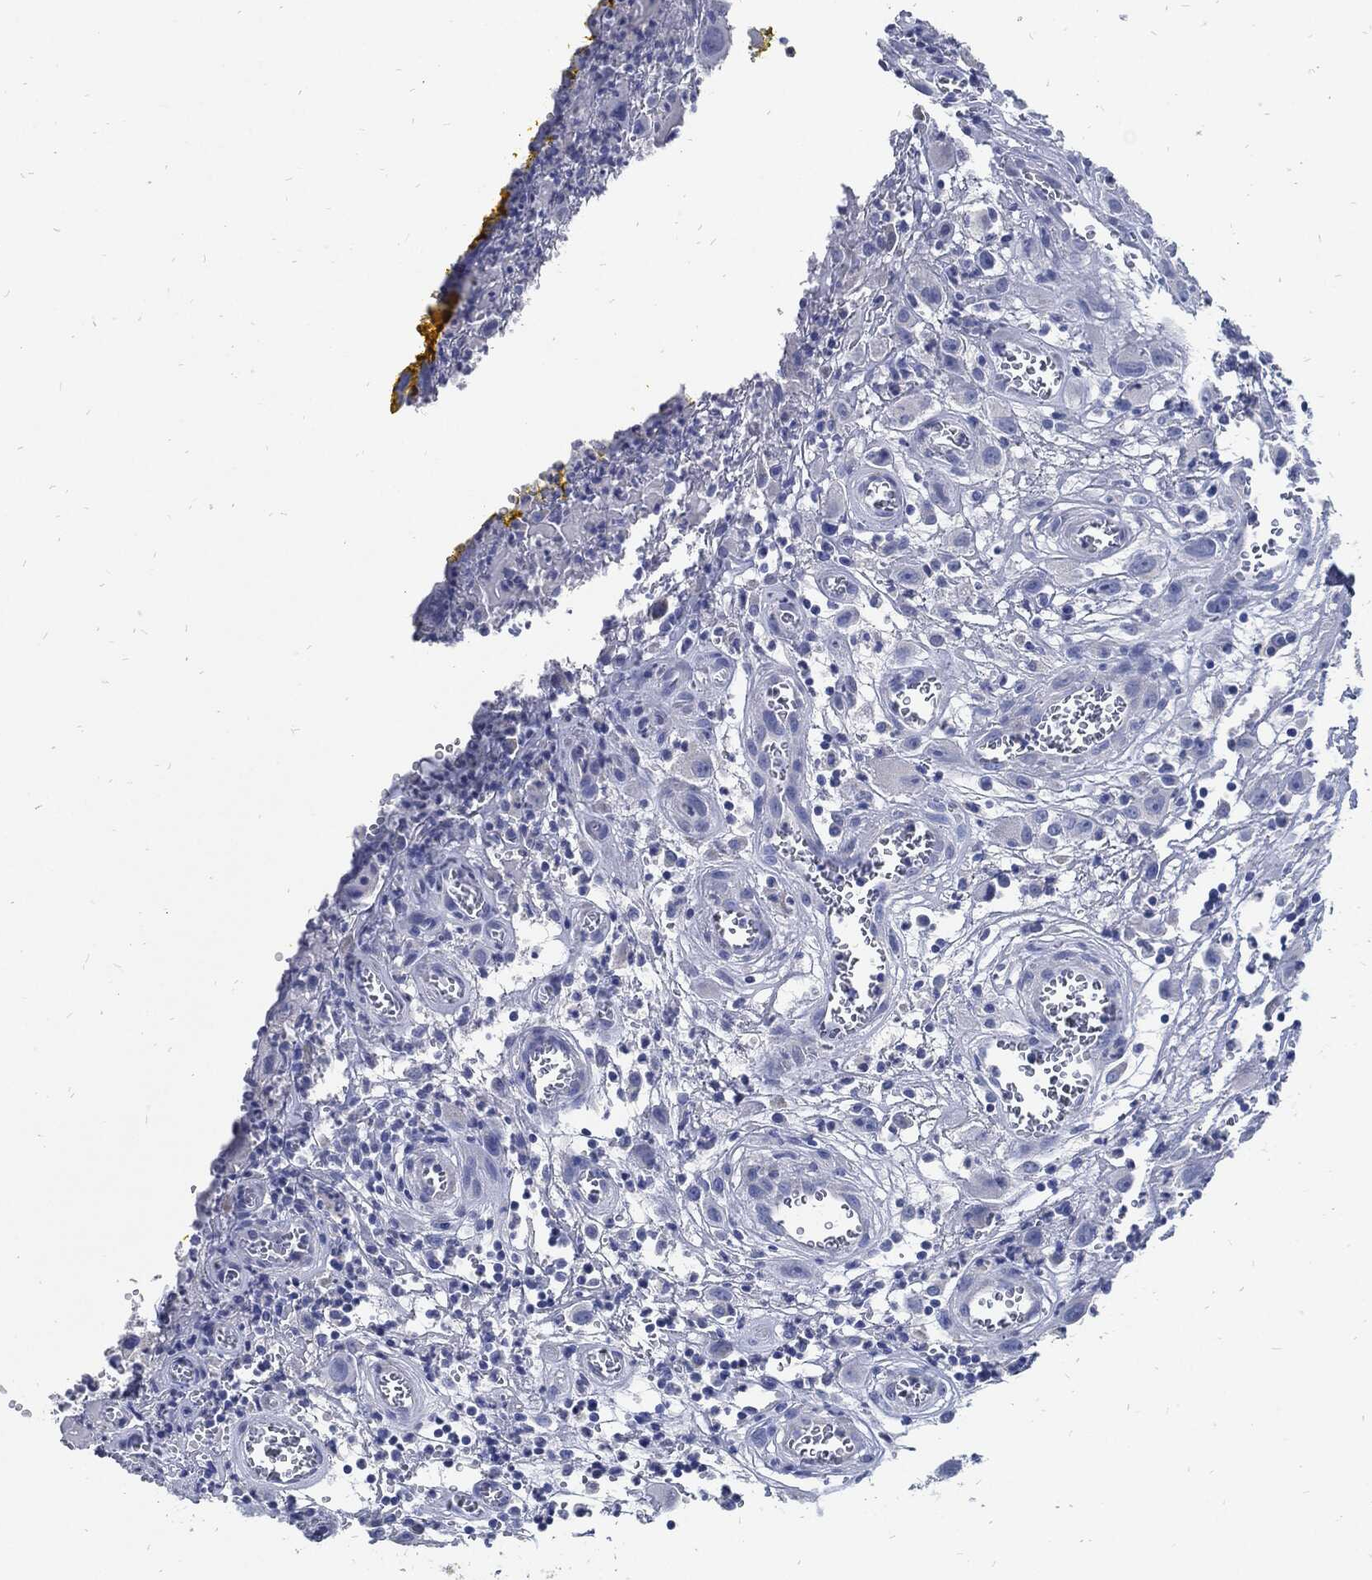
{"staining": {"intensity": "negative", "quantity": "none", "location": "none"}, "tissue": "head and neck cancer", "cell_type": "Tumor cells", "image_type": "cancer", "snomed": [{"axis": "morphology", "description": "Squamous cell carcinoma, NOS"}, {"axis": "morphology", "description": "Squamous cell carcinoma, metastatic, NOS"}, {"axis": "topography", "description": "Oral tissue"}, {"axis": "topography", "description": "Head-Neck"}], "caption": "The image demonstrates no staining of tumor cells in head and neck cancer (metastatic squamous cell carcinoma).", "gene": "FABP4", "patient": {"sex": "female", "age": 85}}